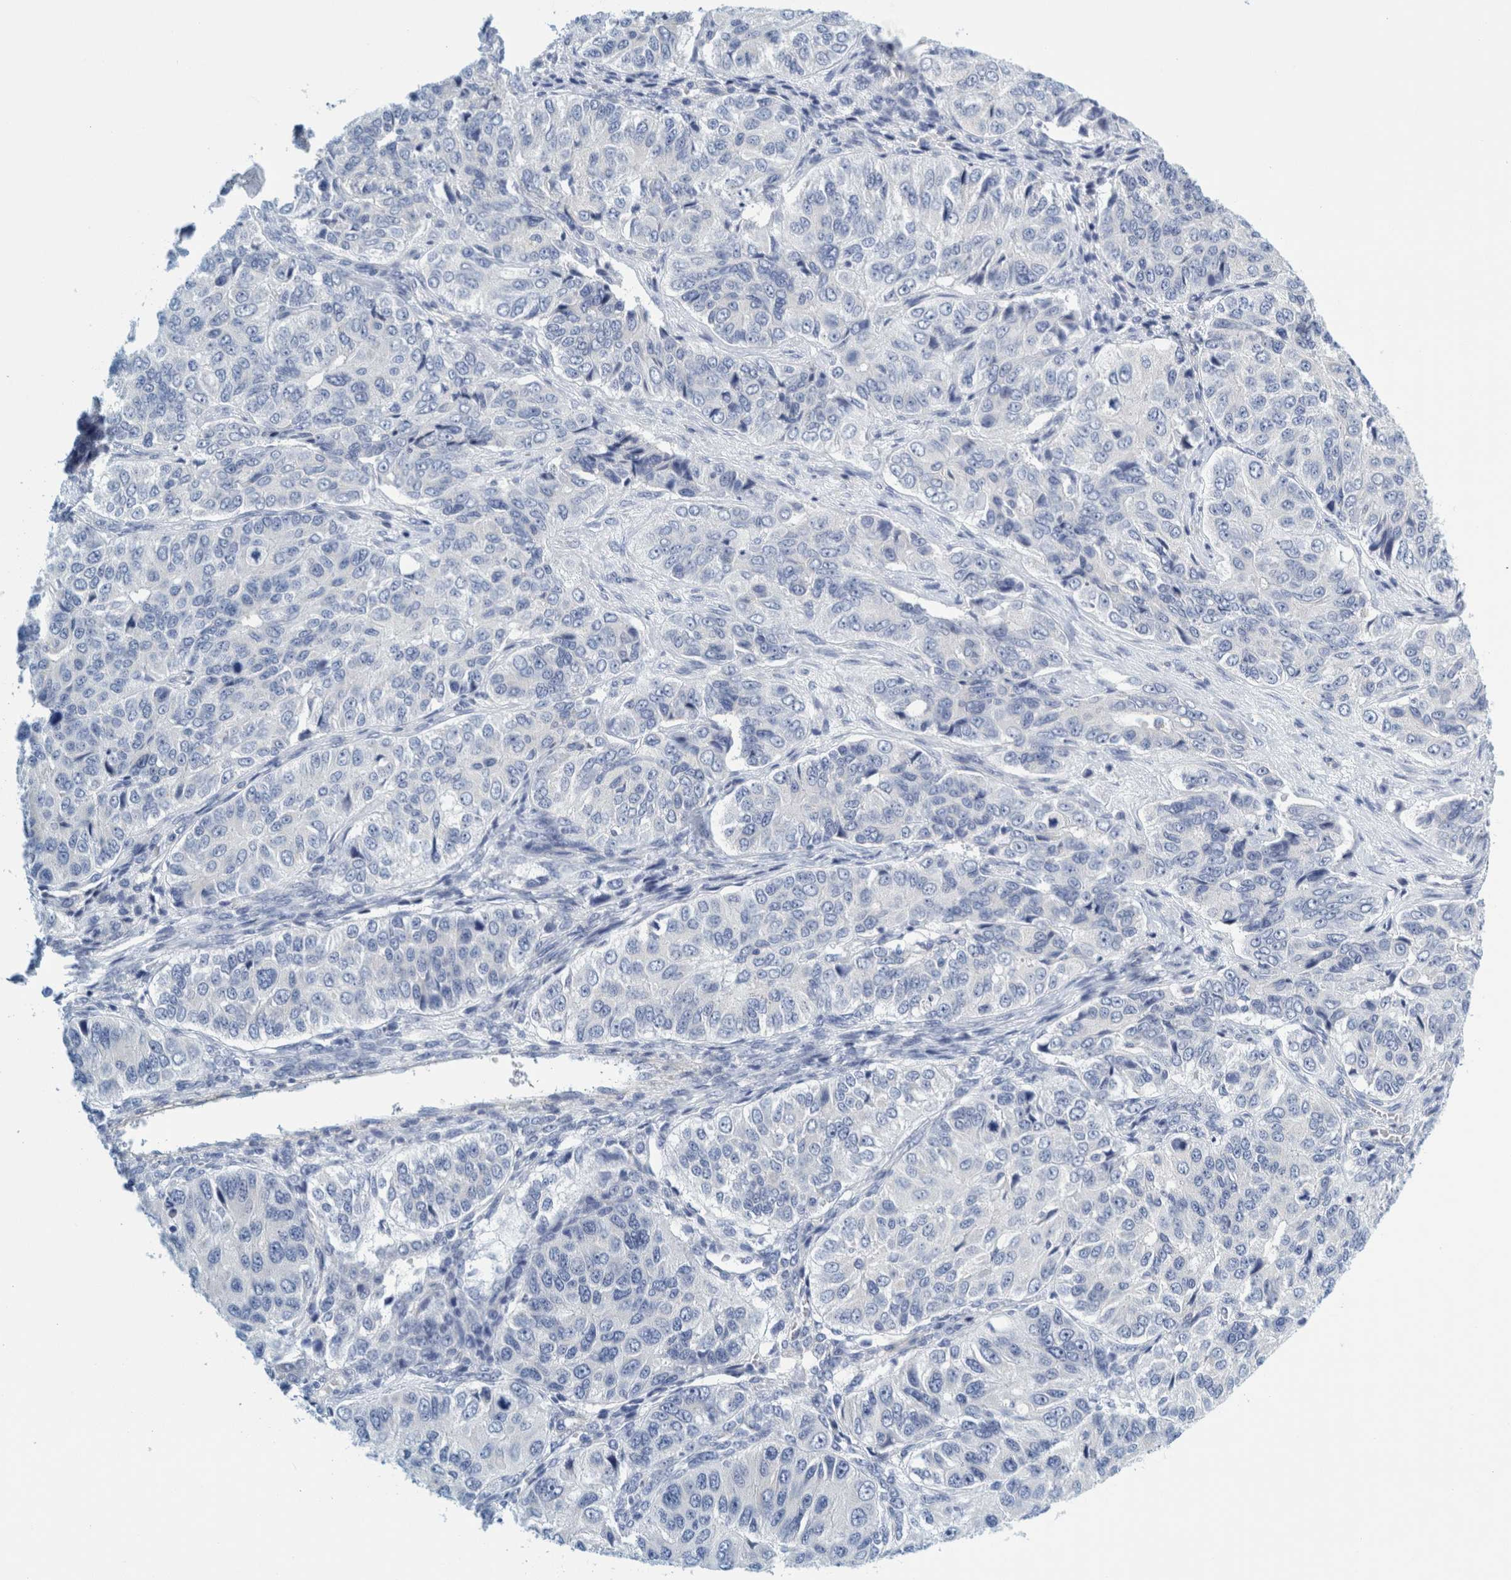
{"staining": {"intensity": "negative", "quantity": "none", "location": "none"}, "tissue": "ovarian cancer", "cell_type": "Tumor cells", "image_type": "cancer", "snomed": [{"axis": "morphology", "description": "Carcinoma, endometroid"}, {"axis": "topography", "description": "Ovary"}], "caption": "Immunohistochemistry of ovarian endometroid carcinoma reveals no staining in tumor cells.", "gene": "ZNF324B", "patient": {"sex": "female", "age": 51}}